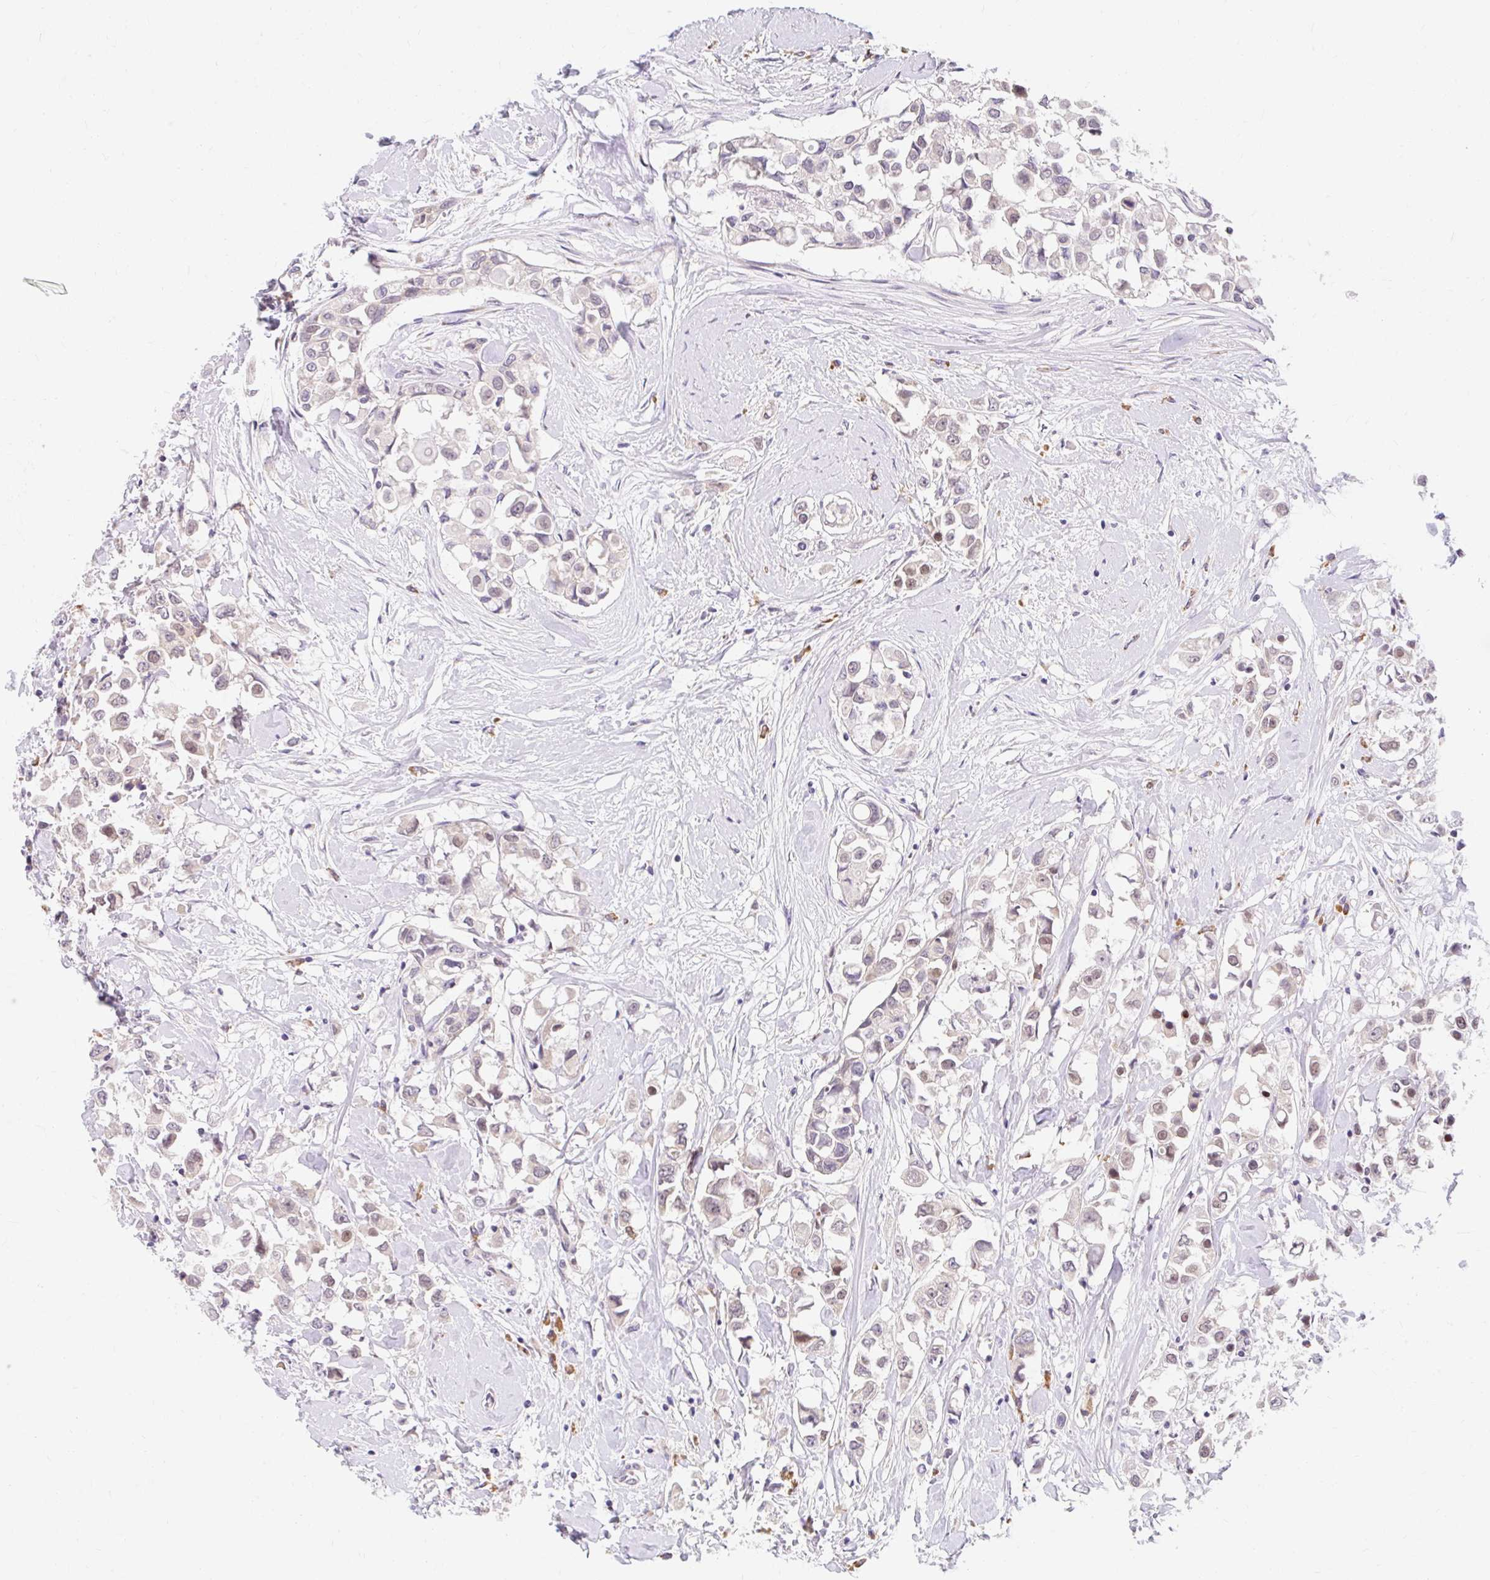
{"staining": {"intensity": "negative", "quantity": "none", "location": "none"}, "tissue": "breast cancer", "cell_type": "Tumor cells", "image_type": "cancer", "snomed": [{"axis": "morphology", "description": "Duct carcinoma"}, {"axis": "topography", "description": "Breast"}], "caption": "A photomicrograph of breast cancer (invasive ductal carcinoma) stained for a protein displays no brown staining in tumor cells. (DAB immunohistochemistry, high magnification).", "gene": "SRSF10", "patient": {"sex": "female", "age": 61}}